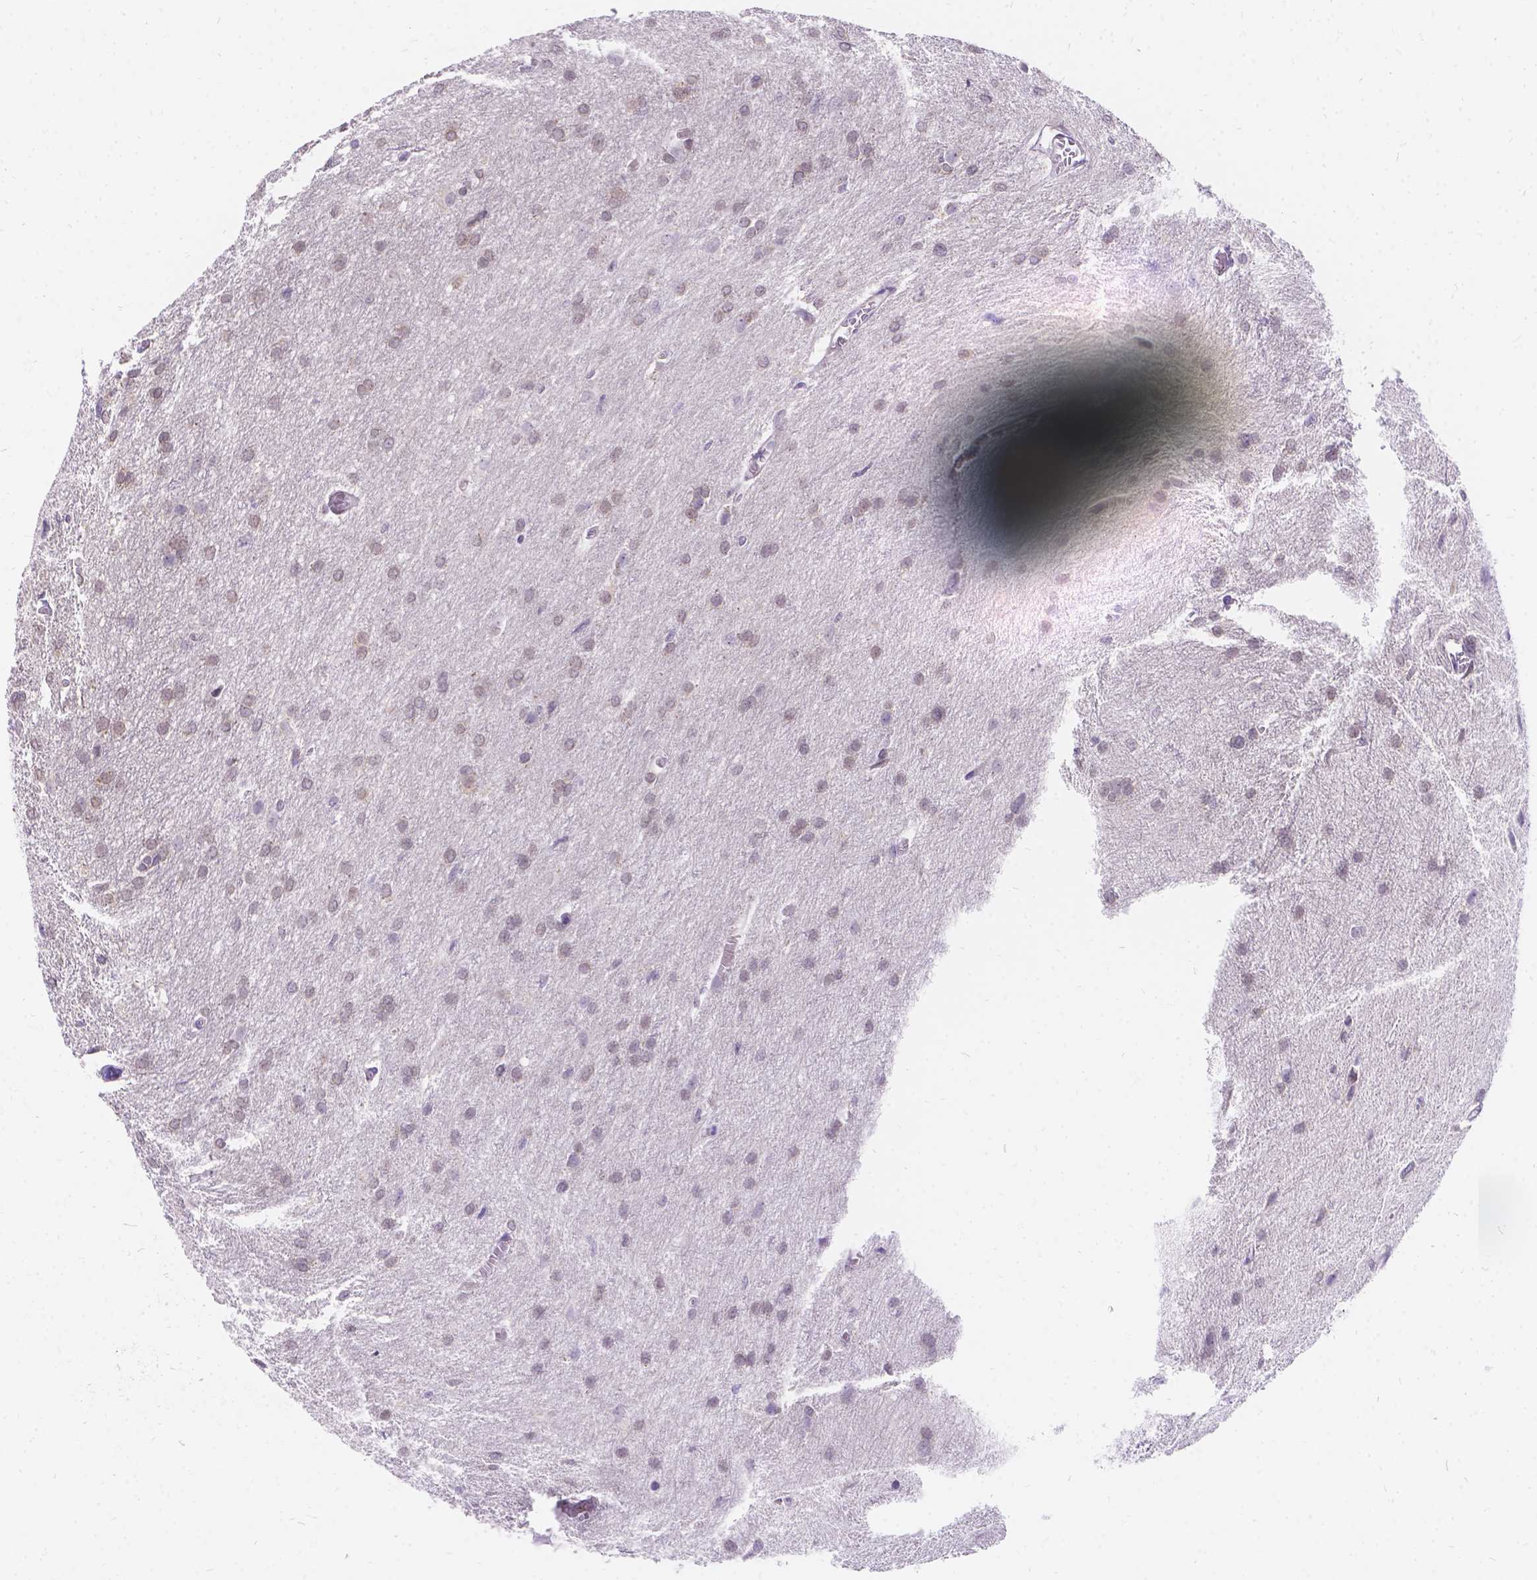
{"staining": {"intensity": "negative", "quantity": "none", "location": "none"}, "tissue": "glioma", "cell_type": "Tumor cells", "image_type": "cancer", "snomed": [{"axis": "morphology", "description": "Glioma, malignant, High grade"}, {"axis": "topography", "description": "Brain"}], "caption": "Tumor cells are negative for protein expression in human high-grade glioma (malignant). (Immunohistochemistry, brightfield microscopy, high magnification).", "gene": "PALS1", "patient": {"sex": "male", "age": 68}}